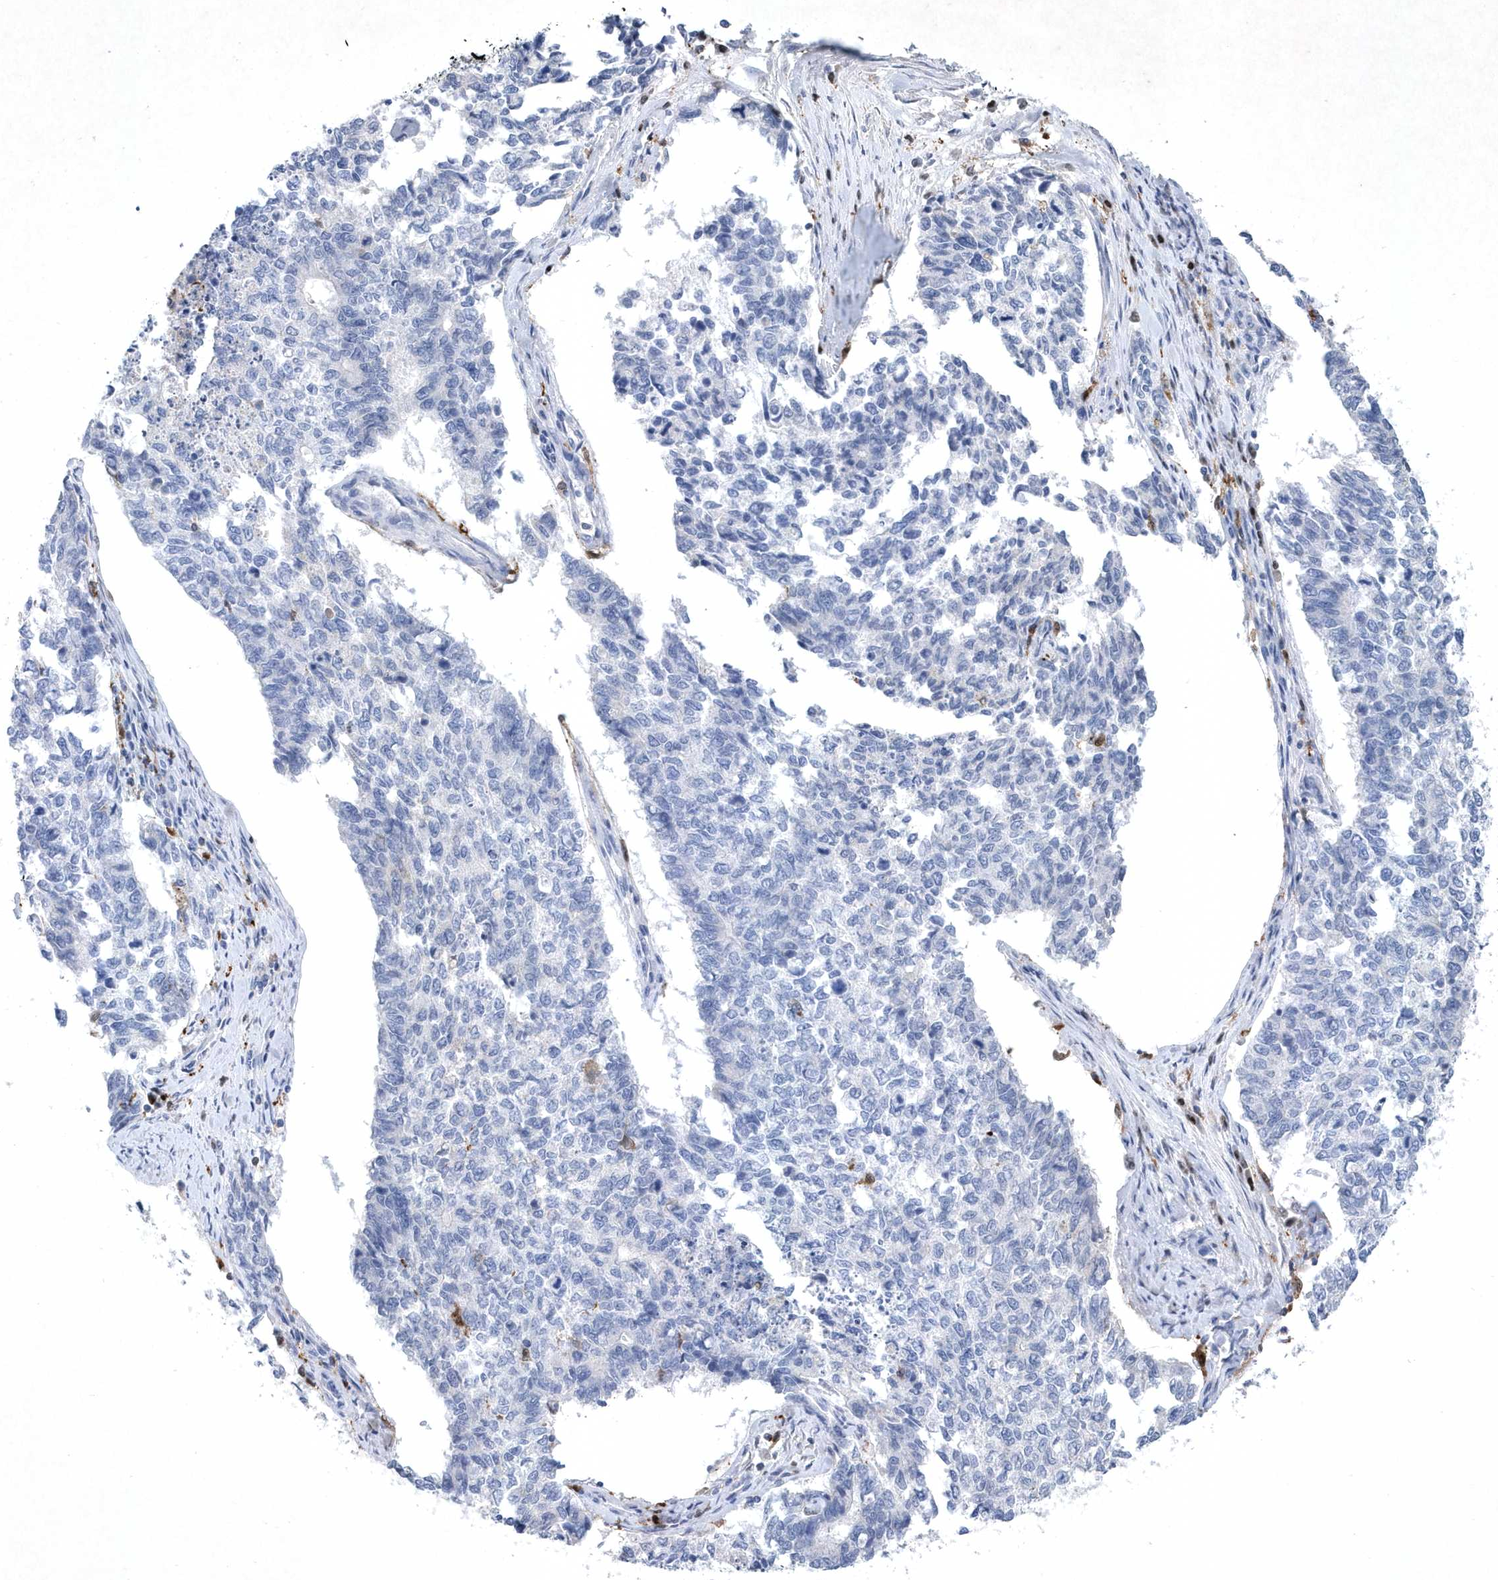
{"staining": {"intensity": "negative", "quantity": "none", "location": "none"}, "tissue": "cervical cancer", "cell_type": "Tumor cells", "image_type": "cancer", "snomed": [{"axis": "morphology", "description": "Squamous cell carcinoma, NOS"}, {"axis": "topography", "description": "Cervix"}], "caption": "DAB immunohistochemical staining of human squamous cell carcinoma (cervical) displays no significant positivity in tumor cells. (DAB immunohistochemistry (IHC) with hematoxylin counter stain).", "gene": "BHLHA15", "patient": {"sex": "female", "age": 63}}